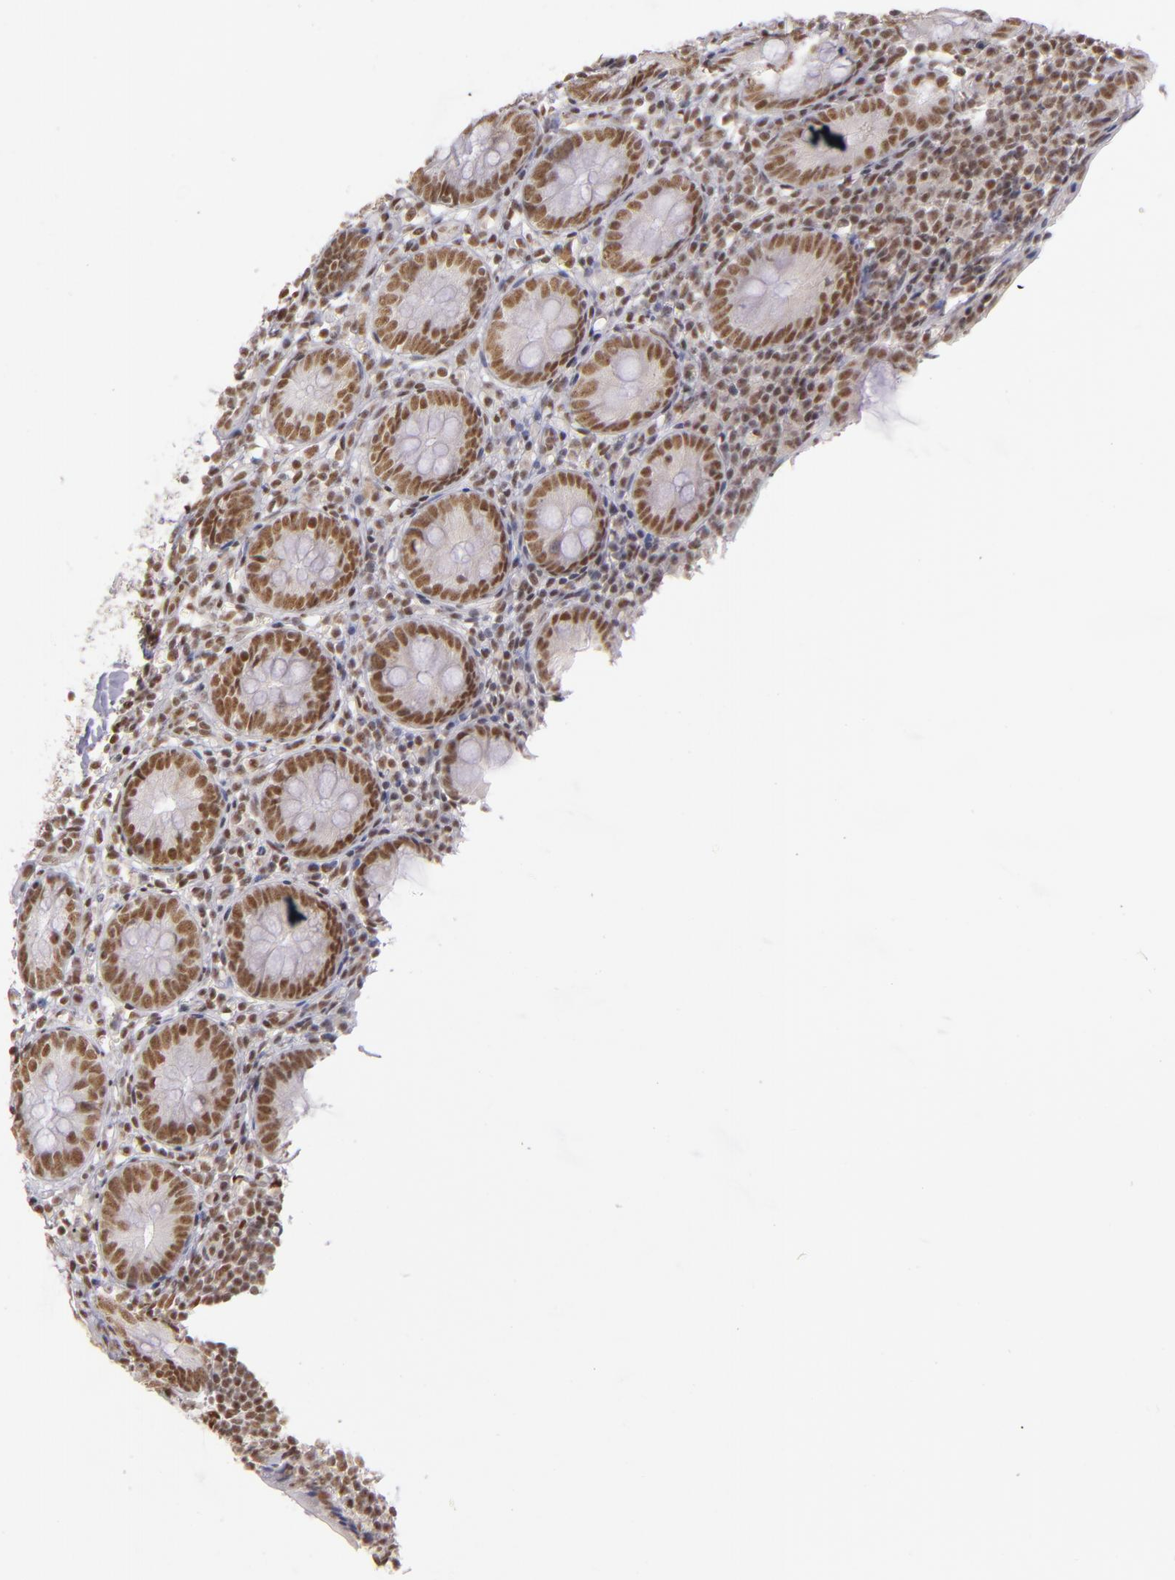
{"staining": {"intensity": "moderate", "quantity": ">75%", "location": "nuclear"}, "tissue": "appendix", "cell_type": "Glandular cells", "image_type": "normal", "snomed": [{"axis": "morphology", "description": "Normal tissue, NOS"}, {"axis": "topography", "description": "Appendix"}], "caption": "Brown immunohistochemical staining in benign appendix demonstrates moderate nuclear expression in approximately >75% of glandular cells.", "gene": "ZNF148", "patient": {"sex": "female", "age": 10}}